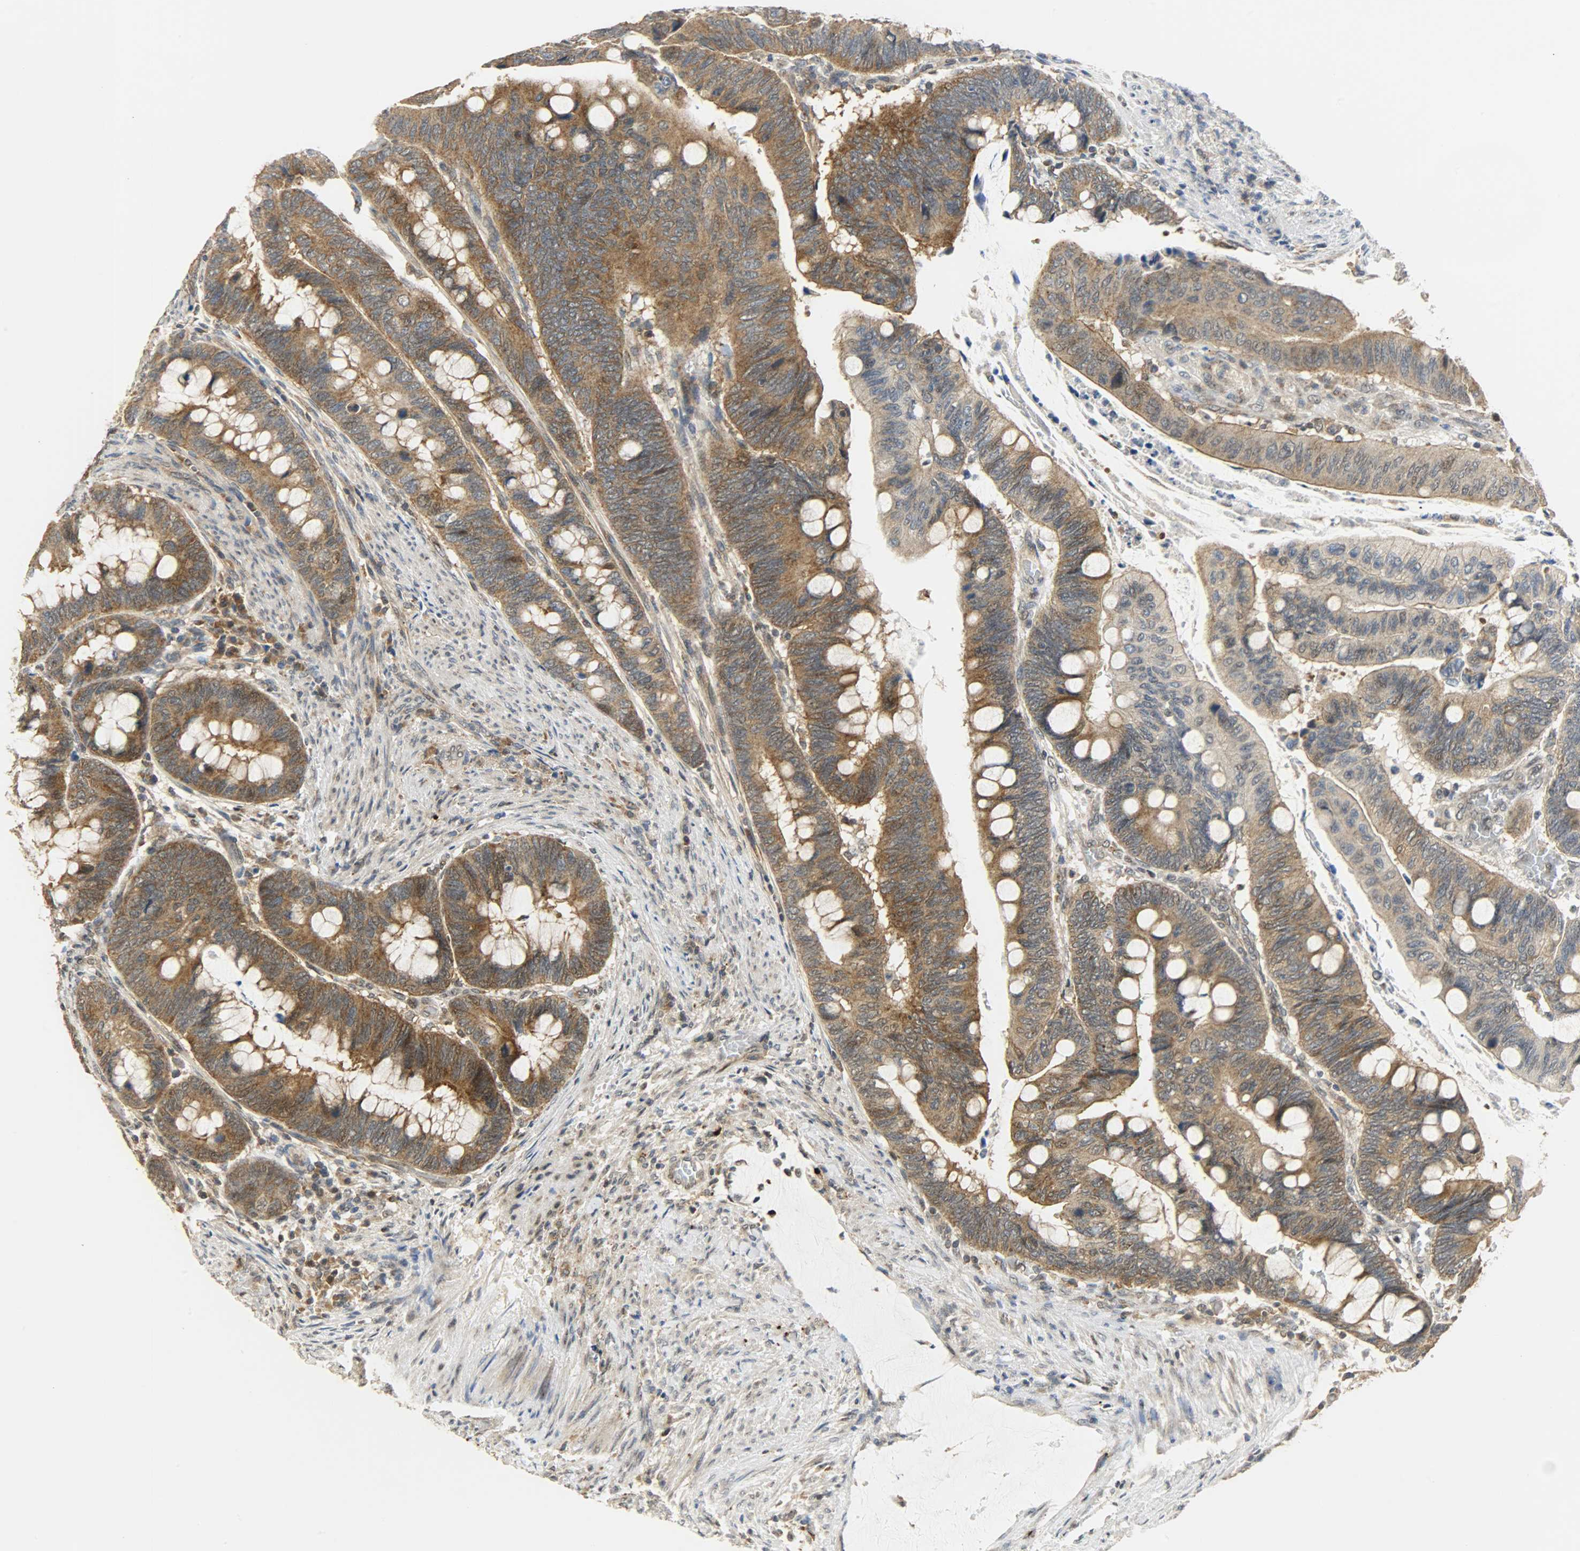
{"staining": {"intensity": "strong", "quantity": ">75%", "location": "cytoplasmic/membranous"}, "tissue": "colorectal cancer", "cell_type": "Tumor cells", "image_type": "cancer", "snomed": [{"axis": "morphology", "description": "Normal tissue, NOS"}, {"axis": "morphology", "description": "Adenocarcinoma, NOS"}, {"axis": "topography", "description": "Rectum"}], "caption": "This is a histology image of immunohistochemistry (IHC) staining of colorectal adenocarcinoma, which shows strong staining in the cytoplasmic/membranous of tumor cells.", "gene": "GIT2", "patient": {"sex": "male", "age": 92}}